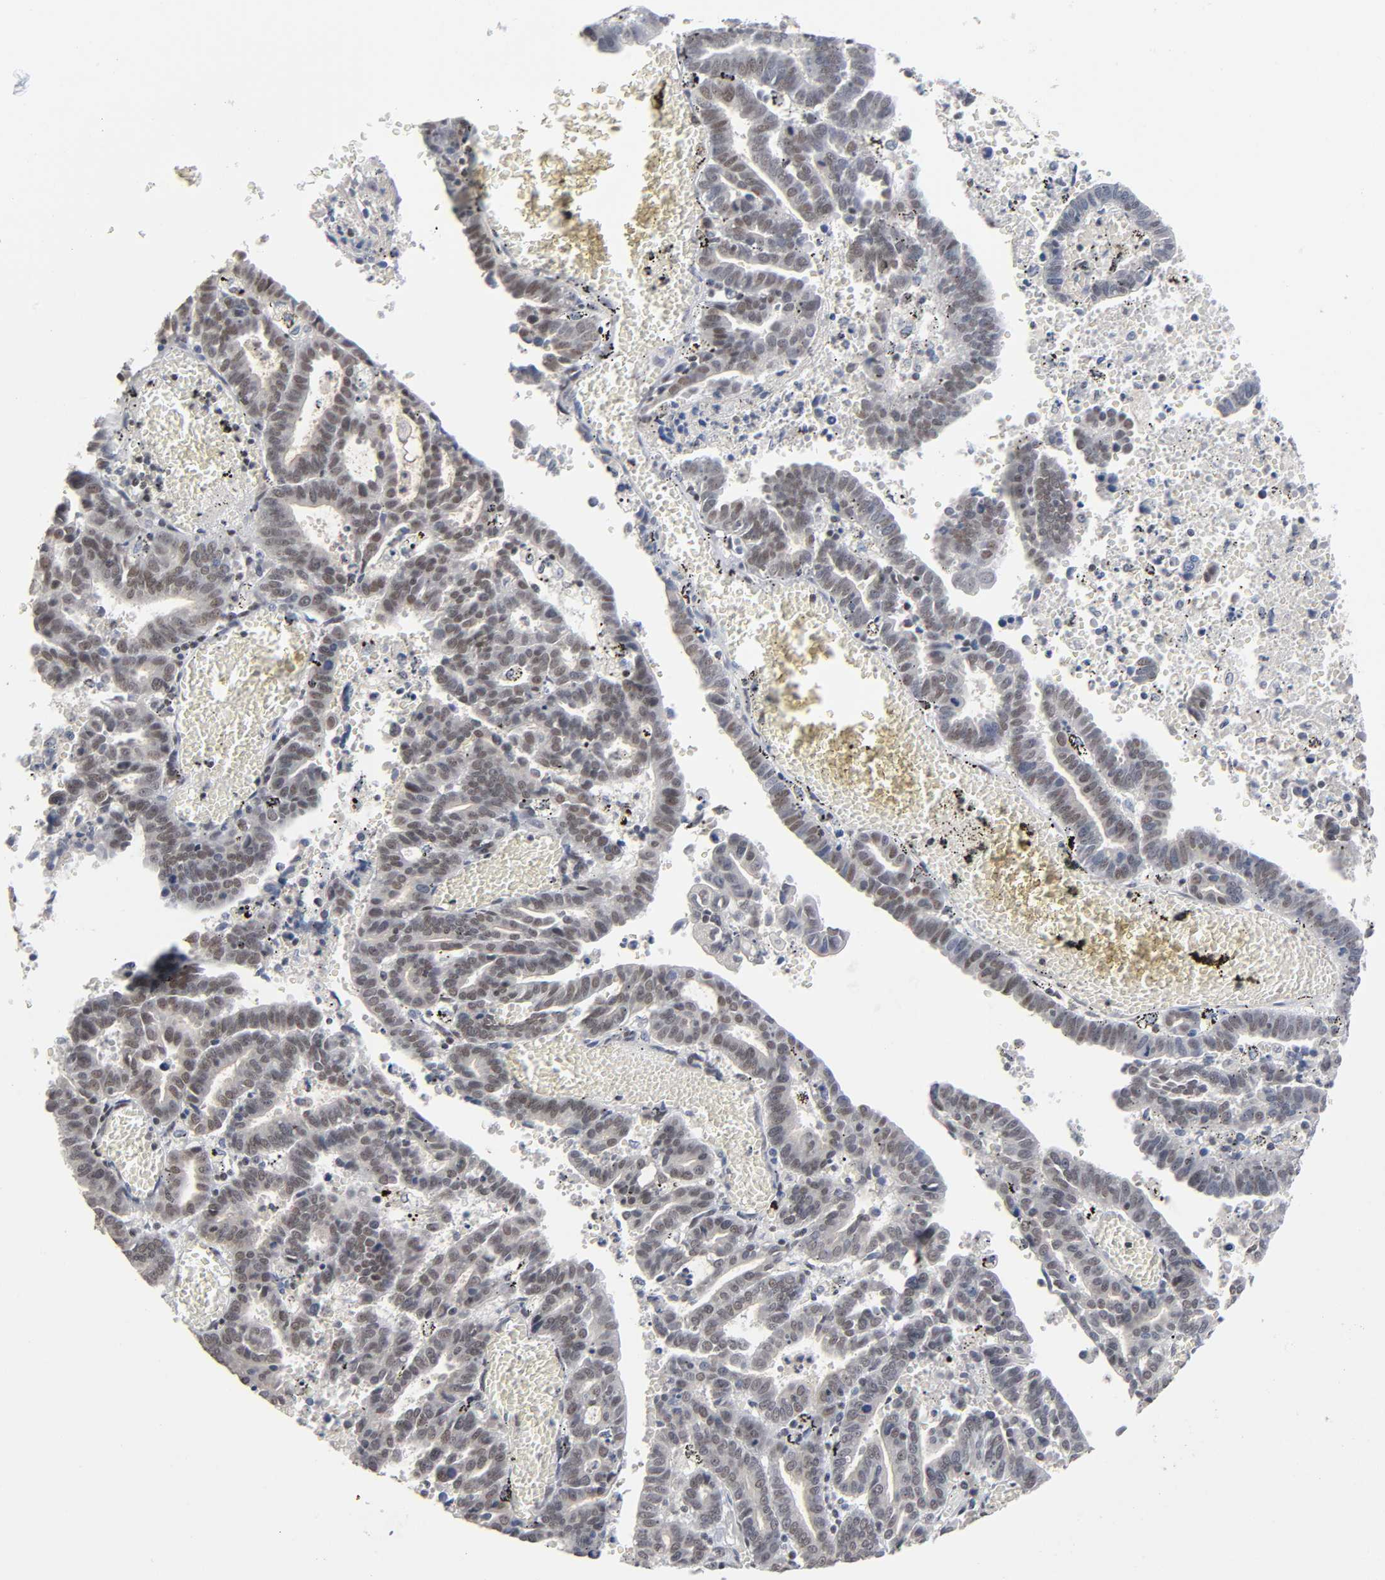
{"staining": {"intensity": "moderate", "quantity": ">75%", "location": "cytoplasmic/membranous,nuclear"}, "tissue": "endometrial cancer", "cell_type": "Tumor cells", "image_type": "cancer", "snomed": [{"axis": "morphology", "description": "Adenocarcinoma, NOS"}, {"axis": "topography", "description": "Uterus"}], "caption": "Immunohistochemical staining of human endometrial cancer demonstrates medium levels of moderate cytoplasmic/membranous and nuclear protein positivity in approximately >75% of tumor cells.", "gene": "ZNF384", "patient": {"sex": "female", "age": 83}}